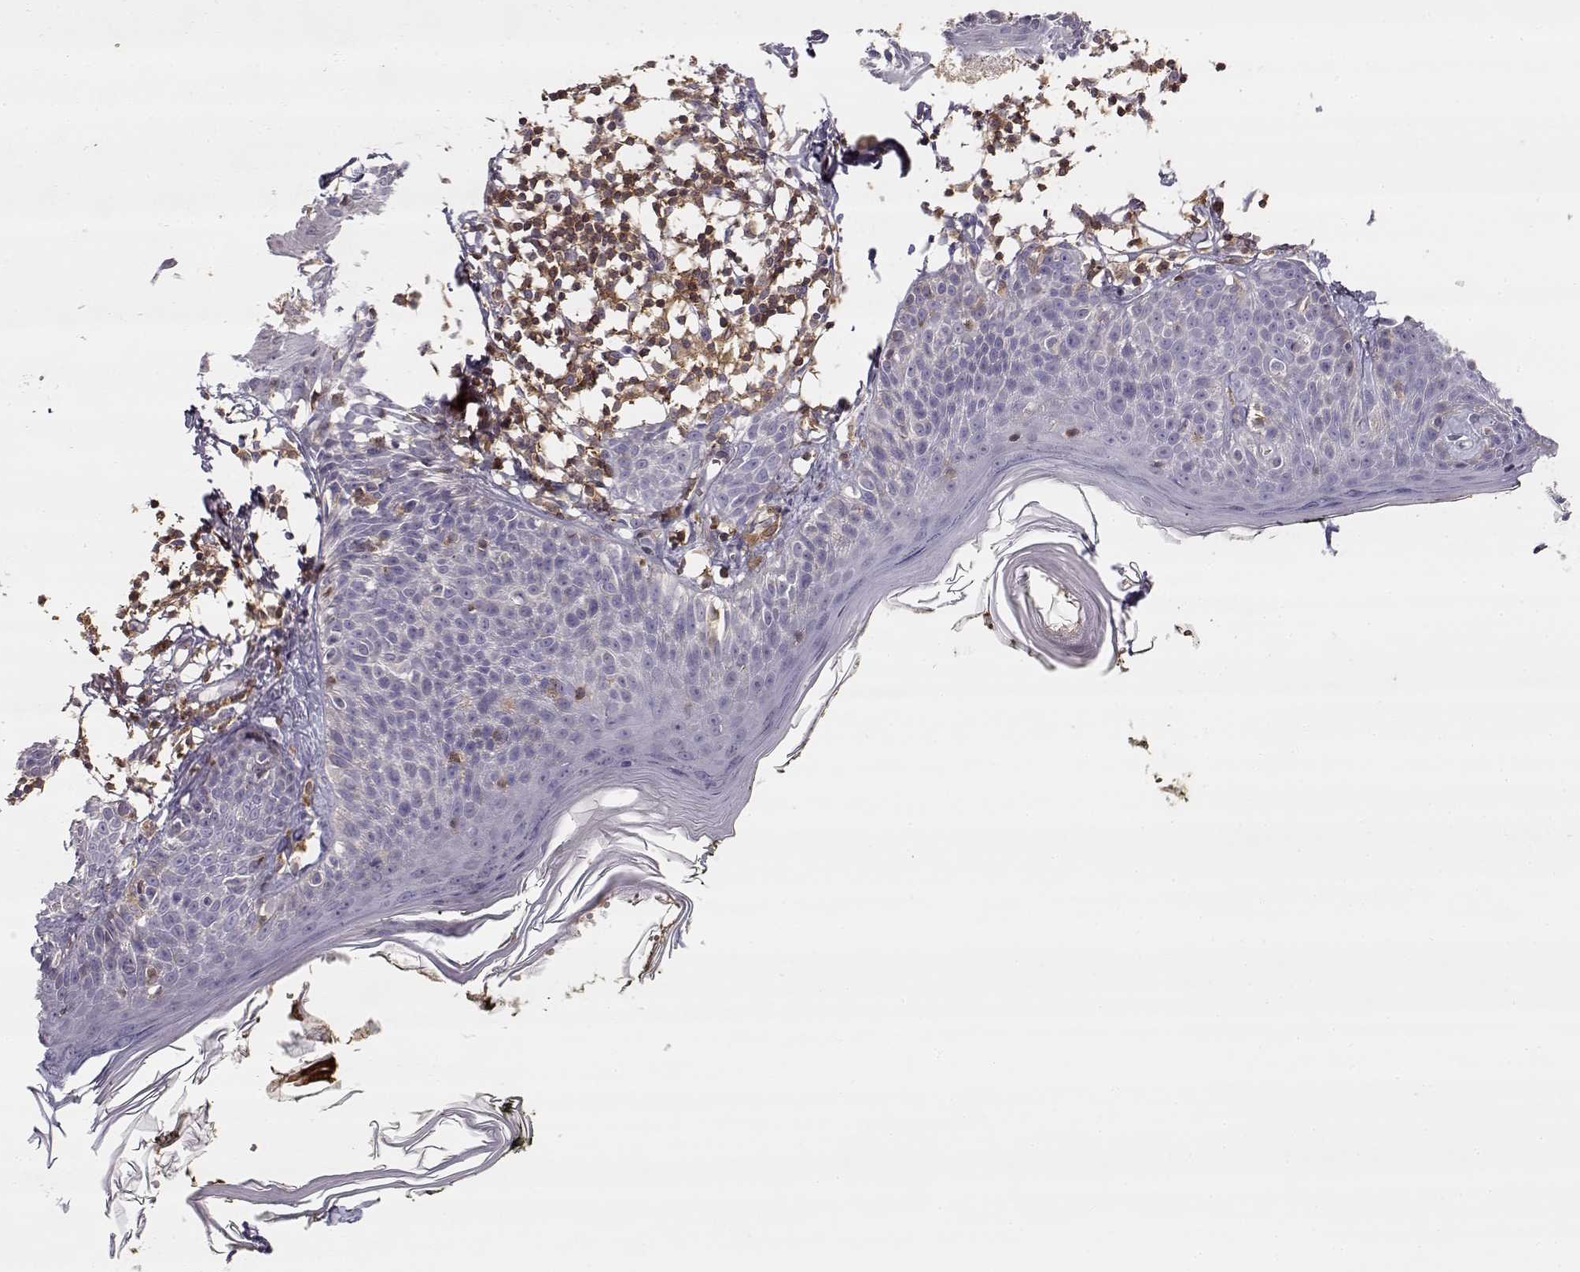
{"staining": {"intensity": "negative", "quantity": "none", "location": "none"}, "tissue": "skin", "cell_type": "Fibroblasts", "image_type": "normal", "snomed": [{"axis": "morphology", "description": "Normal tissue, NOS"}, {"axis": "topography", "description": "Skin"}], "caption": "Photomicrograph shows no significant protein staining in fibroblasts of unremarkable skin. (Brightfield microscopy of DAB (3,3'-diaminobenzidine) immunohistochemistry at high magnification).", "gene": "VAV1", "patient": {"sex": "male", "age": 76}}